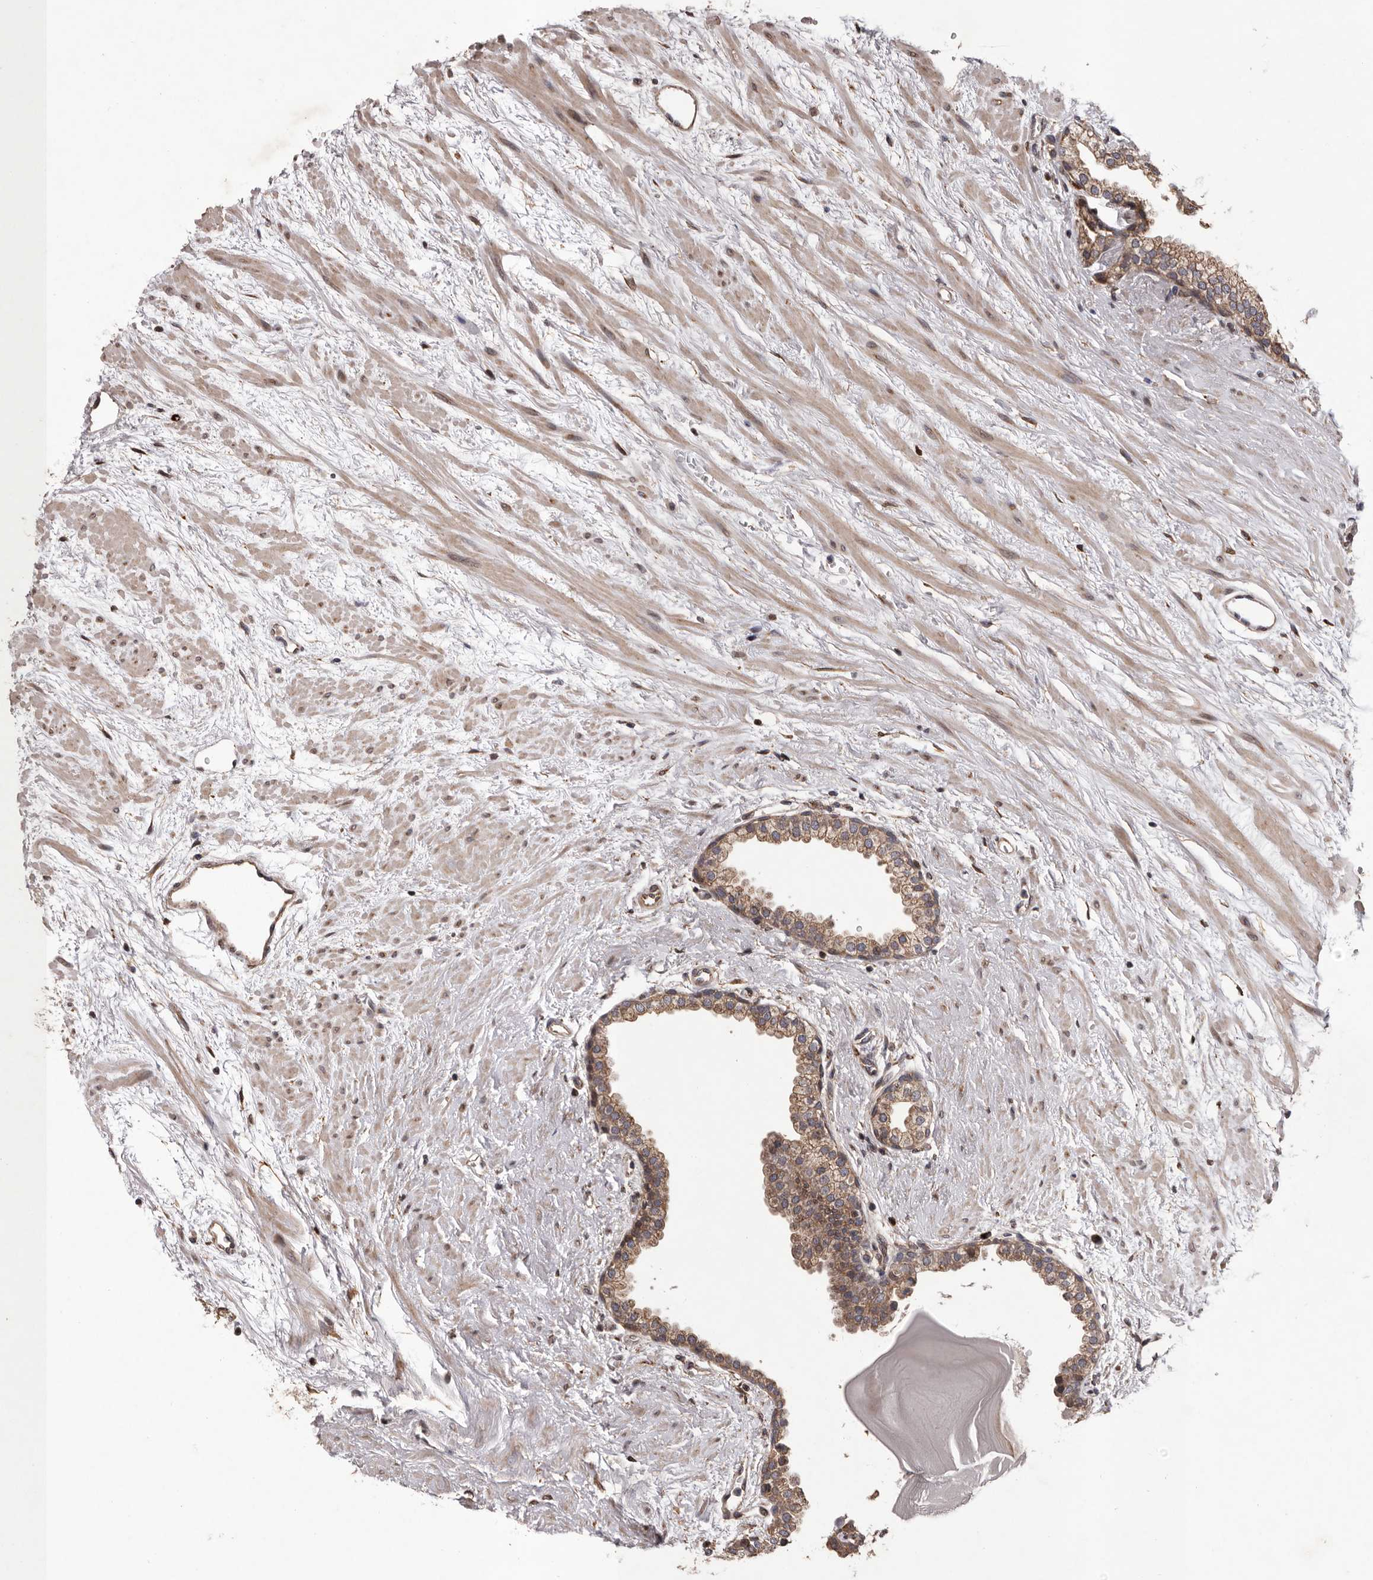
{"staining": {"intensity": "moderate", "quantity": ">75%", "location": "cytoplasmic/membranous"}, "tissue": "prostate", "cell_type": "Glandular cells", "image_type": "normal", "snomed": [{"axis": "morphology", "description": "Normal tissue, NOS"}, {"axis": "topography", "description": "Prostate"}], "caption": "Benign prostate displays moderate cytoplasmic/membranous positivity in approximately >75% of glandular cells.", "gene": "GADD45B", "patient": {"sex": "male", "age": 48}}